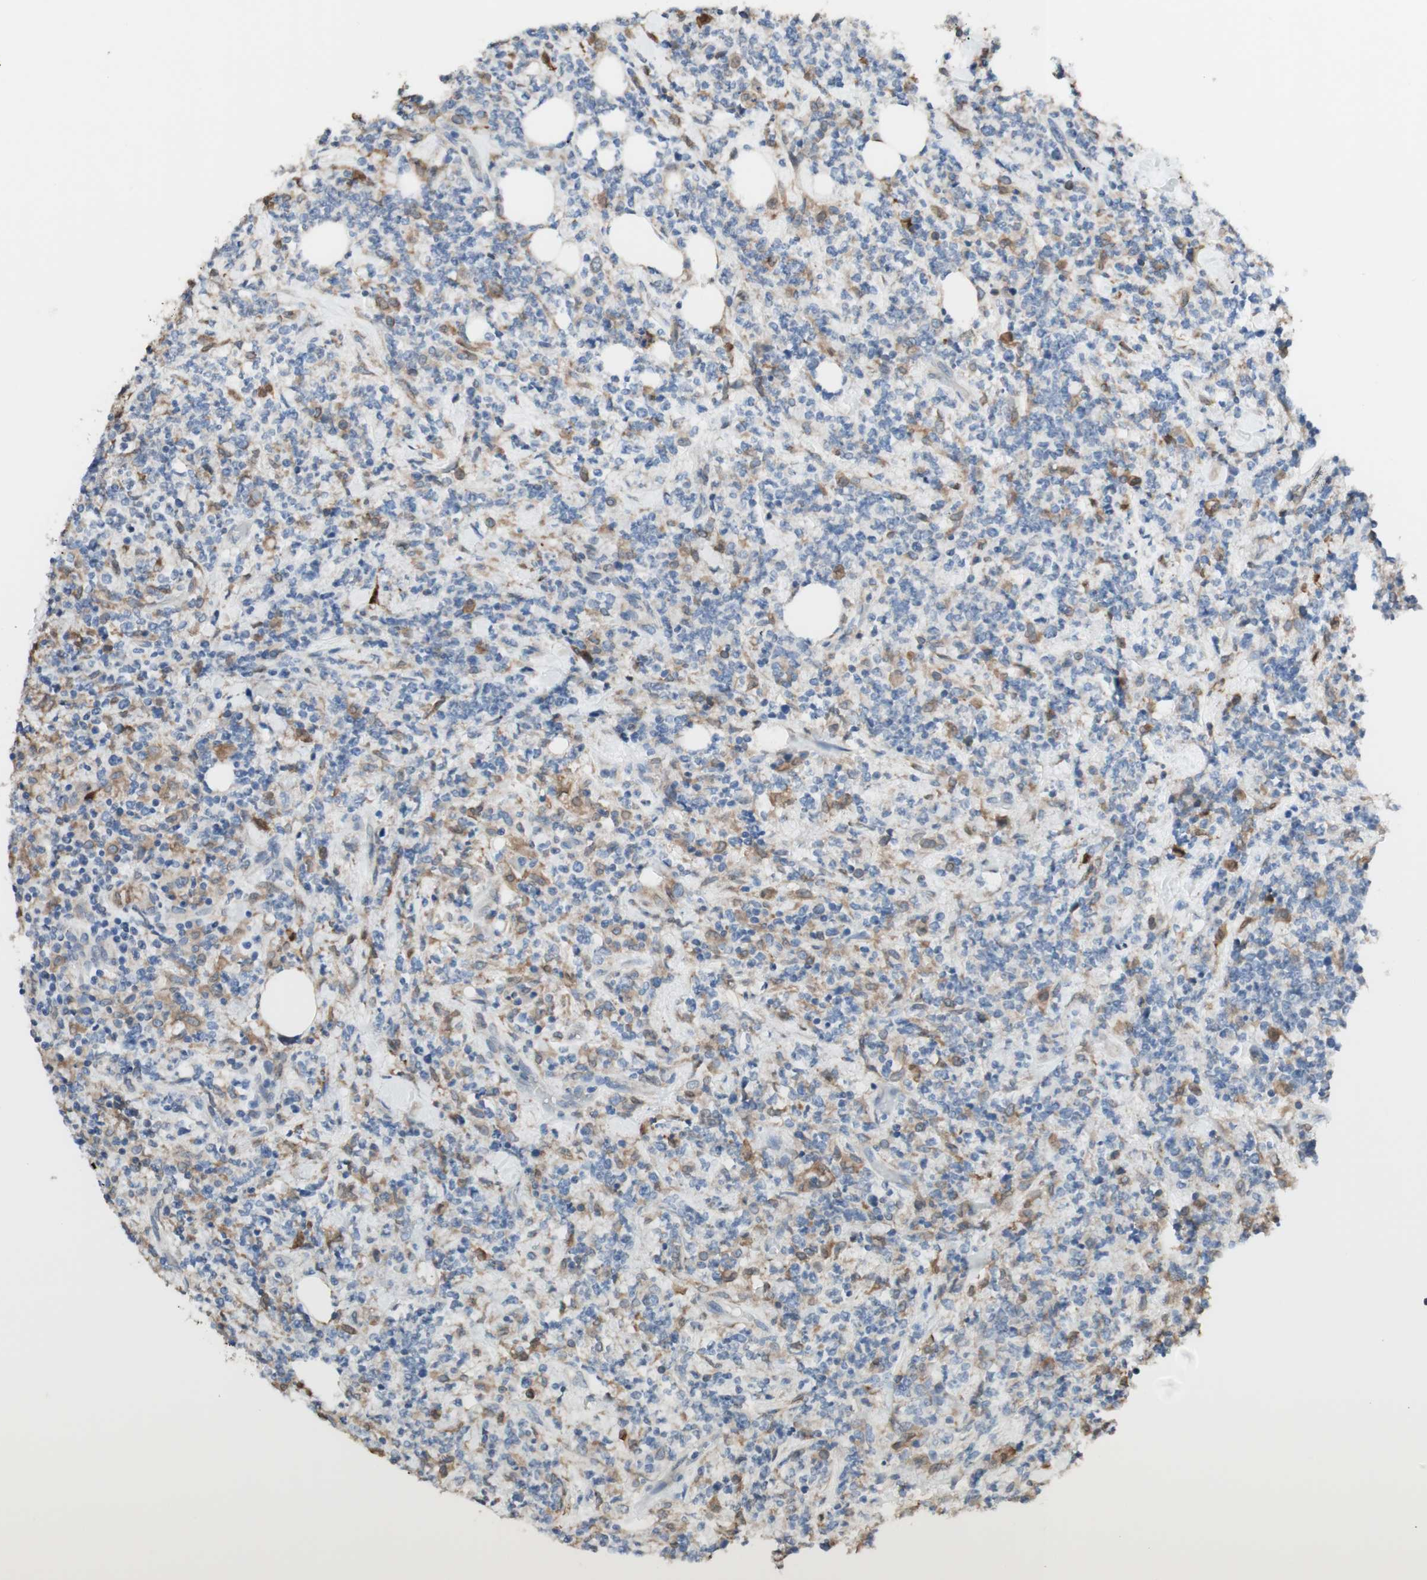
{"staining": {"intensity": "weak", "quantity": "<25%", "location": "cytoplasmic/membranous"}, "tissue": "lymphoma", "cell_type": "Tumor cells", "image_type": "cancer", "snomed": [{"axis": "morphology", "description": "Malignant lymphoma, non-Hodgkin's type, High grade"}, {"axis": "topography", "description": "Soft tissue"}], "caption": "Lymphoma was stained to show a protein in brown. There is no significant positivity in tumor cells. (Brightfield microscopy of DAB (3,3'-diaminobenzidine) immunohistochemistry at high magnification).", "gene": "COMT", "patient": {"sex": "male", "age": 18}}